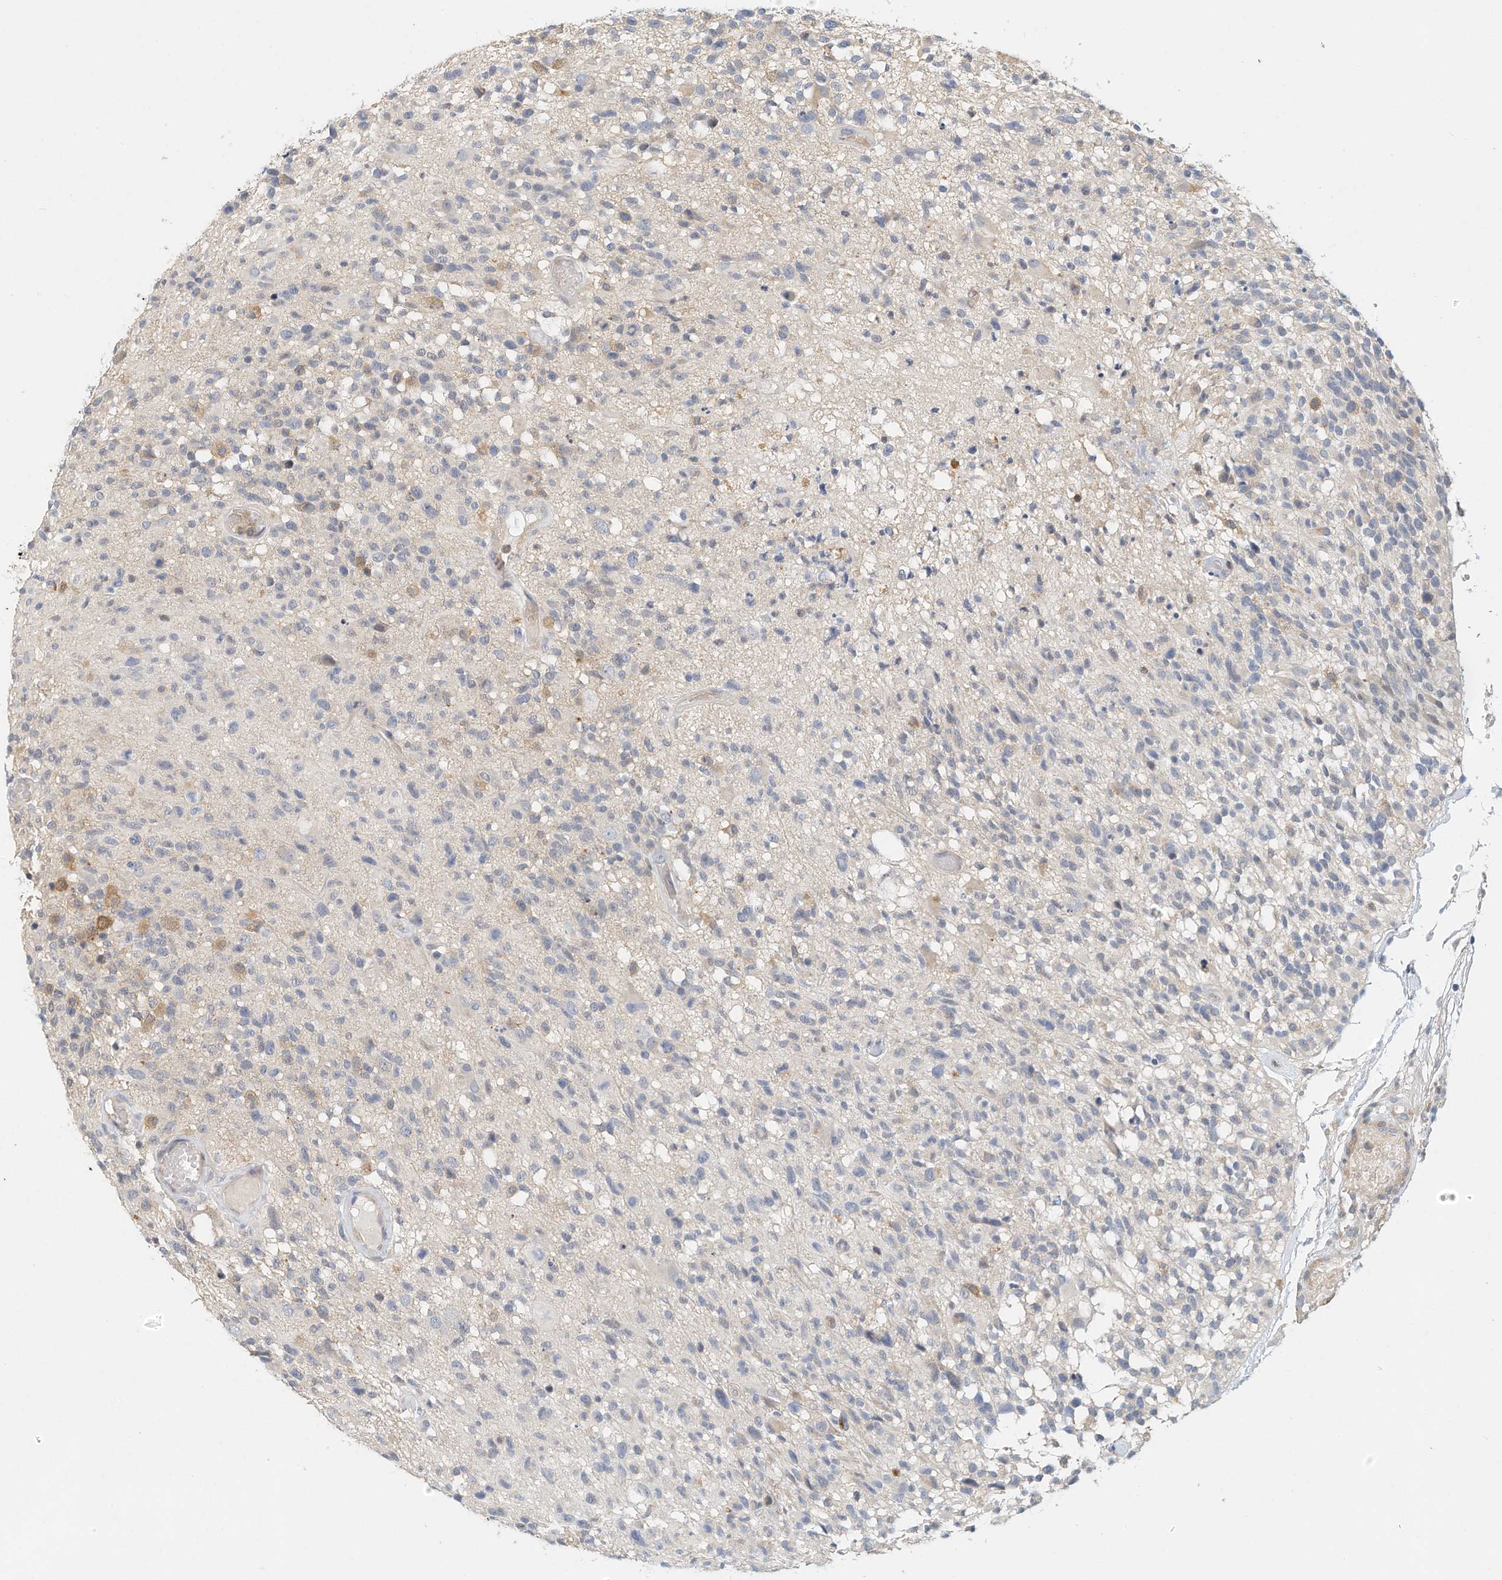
{"staining": {"intensity": "negative", "quantity": "none", "location": "none"}, "tissue": "glioma", "cell_type": "Tumor cells", "image_type": "cancer", "snomed": [{"axis": "morphology", "description": "Glioma, malignant, High grade"}, {"axis": "morphology", "description": "Glioblastoma, NOS"}, {"axis": "topography", "description": "Brain"}], "caption": "This is an IHC image of human malignant high-grade glioma. There is no staining in tumor cells.", "gene": "MICAL1", "patient": {"sex": "male", "age": 60}}